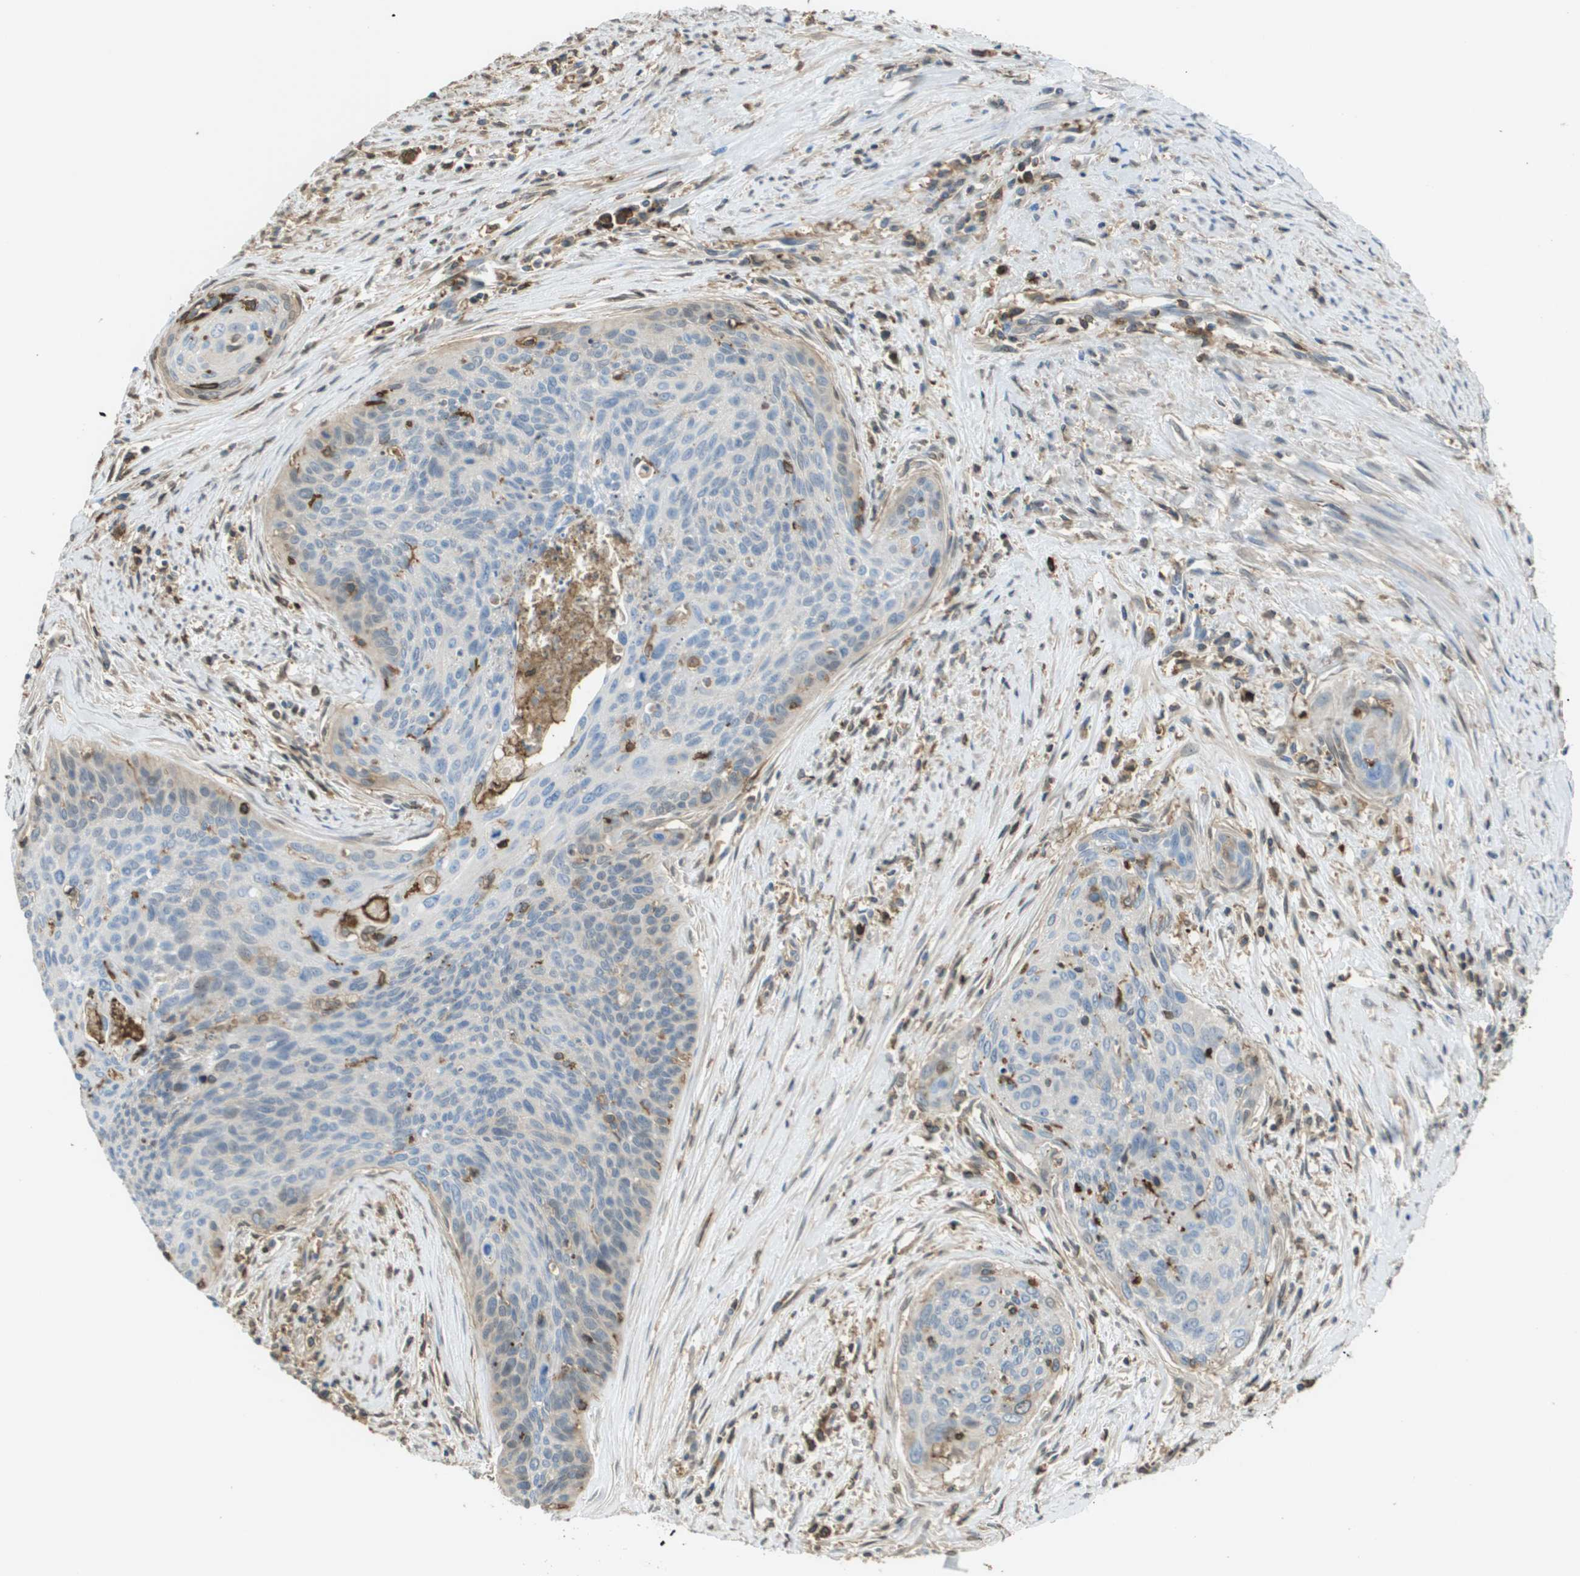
{"staining": {"intensity": "negative", "quantity": "none", "location": "none"}, "tissue": "cervical cancer", "cell_type": "Tumor cells", "image_type": "cancer", "snomed": [{"axis": "morphology", "description": "Squamous cell carcinoma, NOS"}, {"axis": "topography", "description": "Cervix"}], "caption": "This image is of cervical cancer stained with IHC to label a protein in brown with the nuclei are counter-stained blue. There is no staining in tumor cells.", "gene": "PASK", "patient": {"sex": "female", "age": 55}}